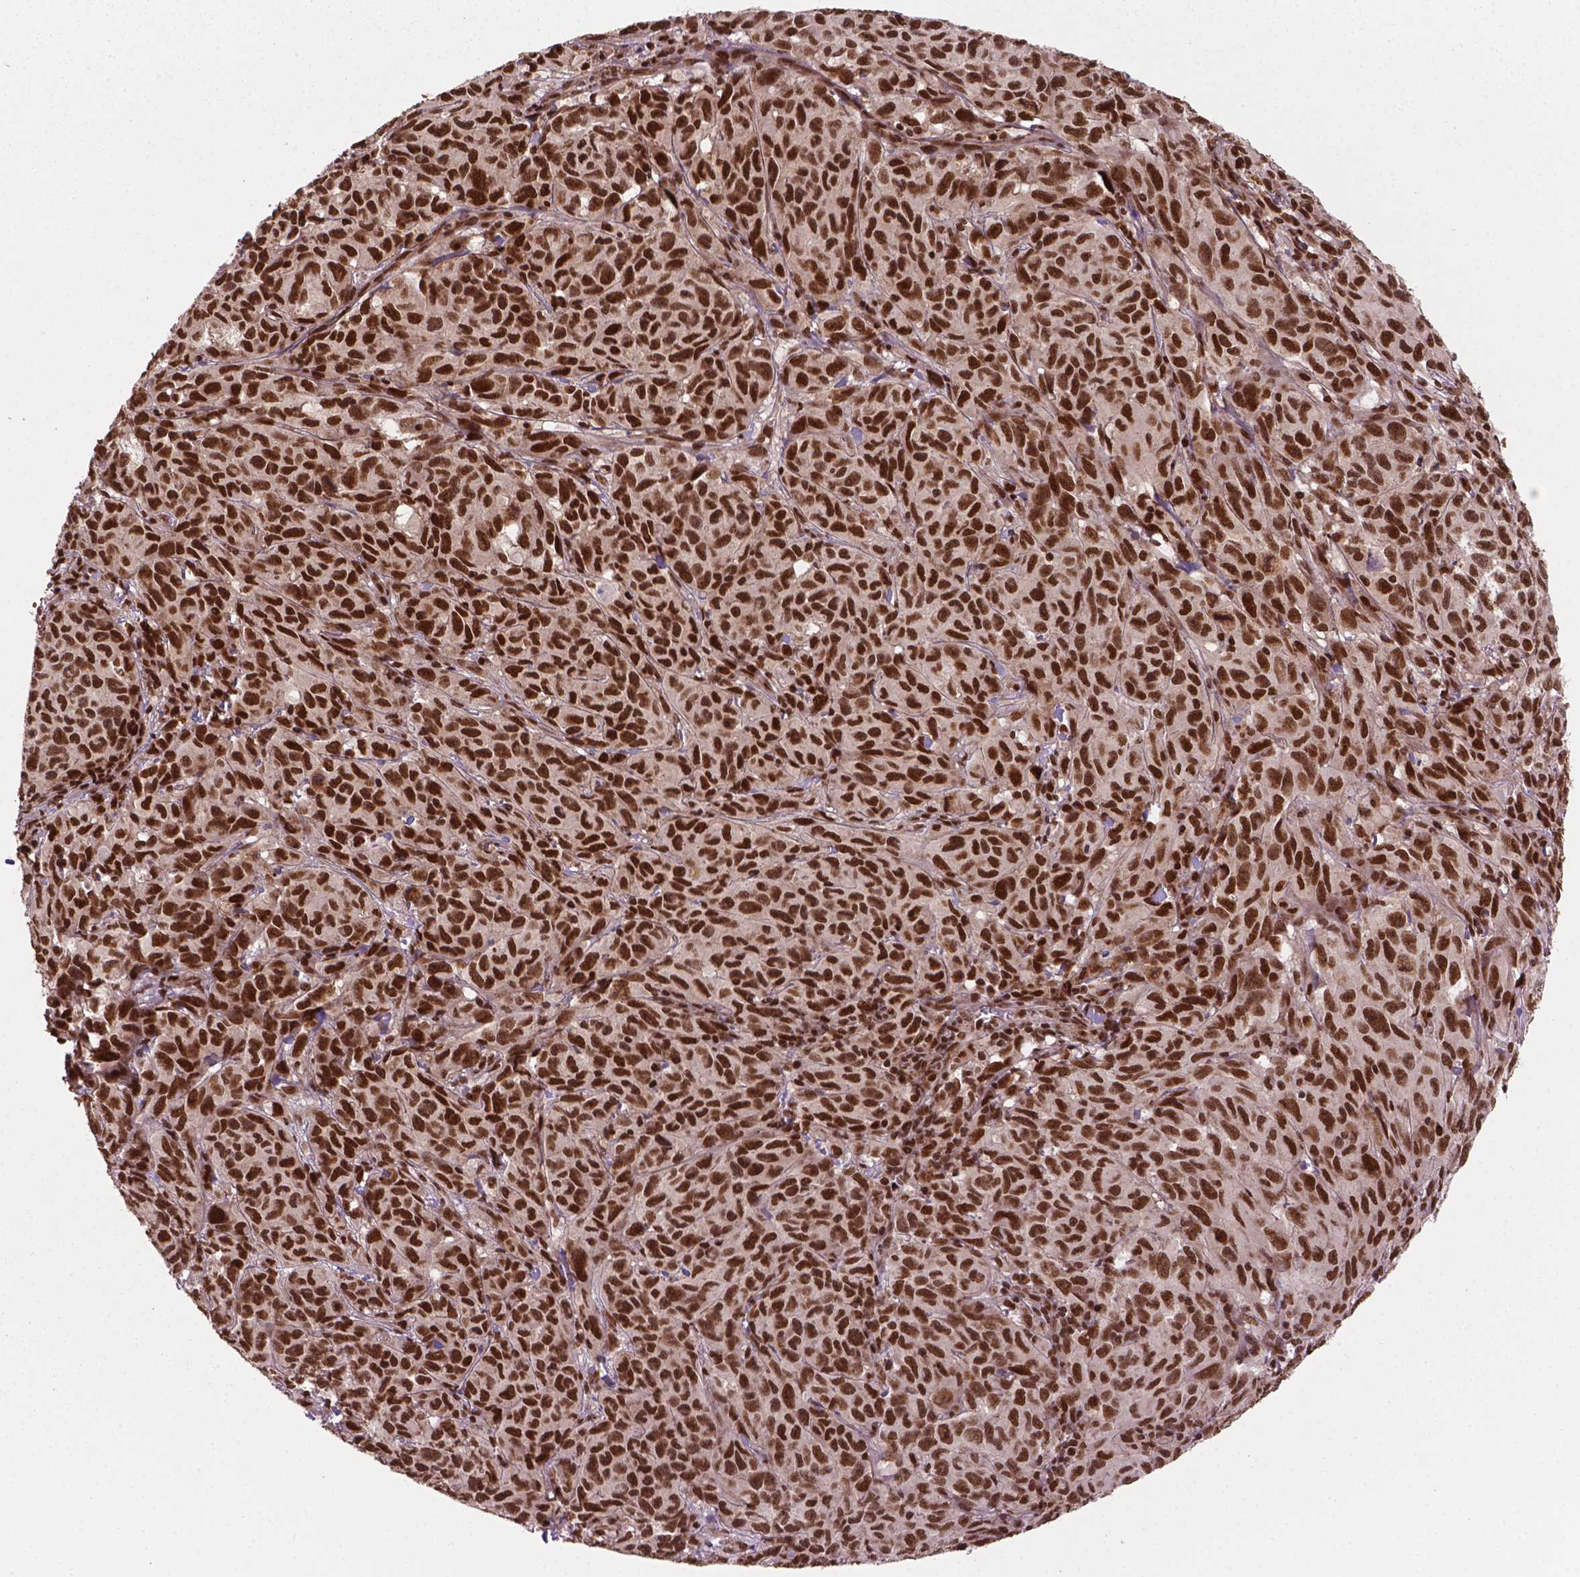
{"staining": {"intensity": "strong", "quantity": ">75%", "location": "nuclear"}, "tissue": "melanoma", "cell_type": "Tumor cells", "image_type": "cancer", "snomed": [{"axis": "morphology", "description": "Malignant melanoma, NOS"}, {"axis": "topography", "description": "Vulva, labia, clitoris and Bartholin´s gland, NO"}], "caption": "A photomicrograph showing strong nuclear staining in approximately >75% of tumor cells in malignant melanoma, as visualized by brown immunohistochemical staining.", "gene": "SIRT6", "patient": {"sex": "female", "age": 75}}